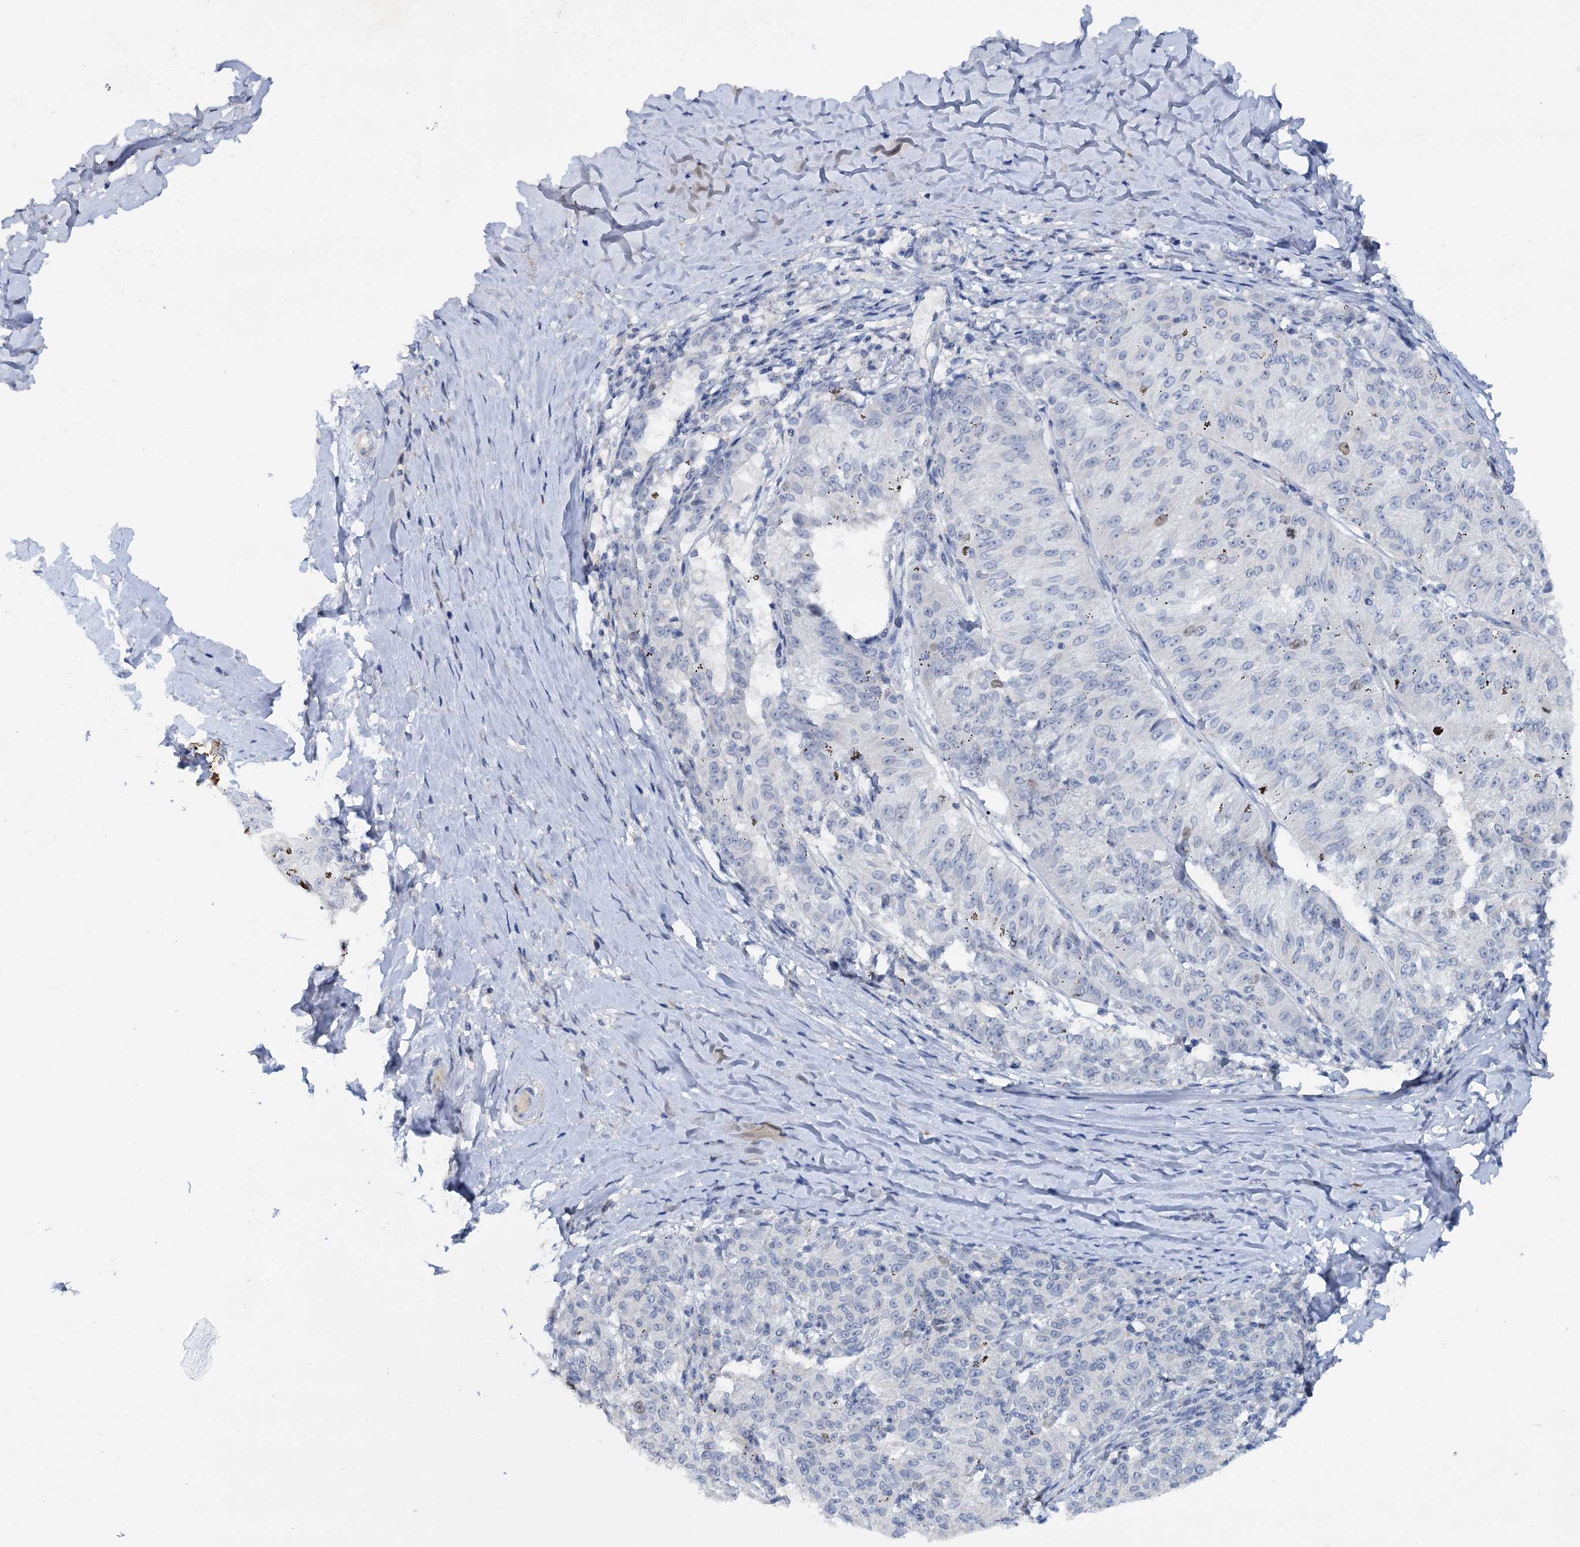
{"staining": {"intensity": "negative", "quantity": "none", "location": "none"}, "tissue": "melanoma", "cell_type": "Tumor cells", "image_type": "cancer", "snomed": [{"axis": "morphology", "description": "Malignant melanoma, NOS"}, {"axis": "topography", "description": "Skin"}], "caption": "This histopathology image is of melanoma stained with immunohistochemistry (IHC) to label a protein in brown with the nuclei are counter-stained blue. There is no expression in tumor cells.", "gene": "FAM111B", "patient": {"sex": "female", "age": 72}}